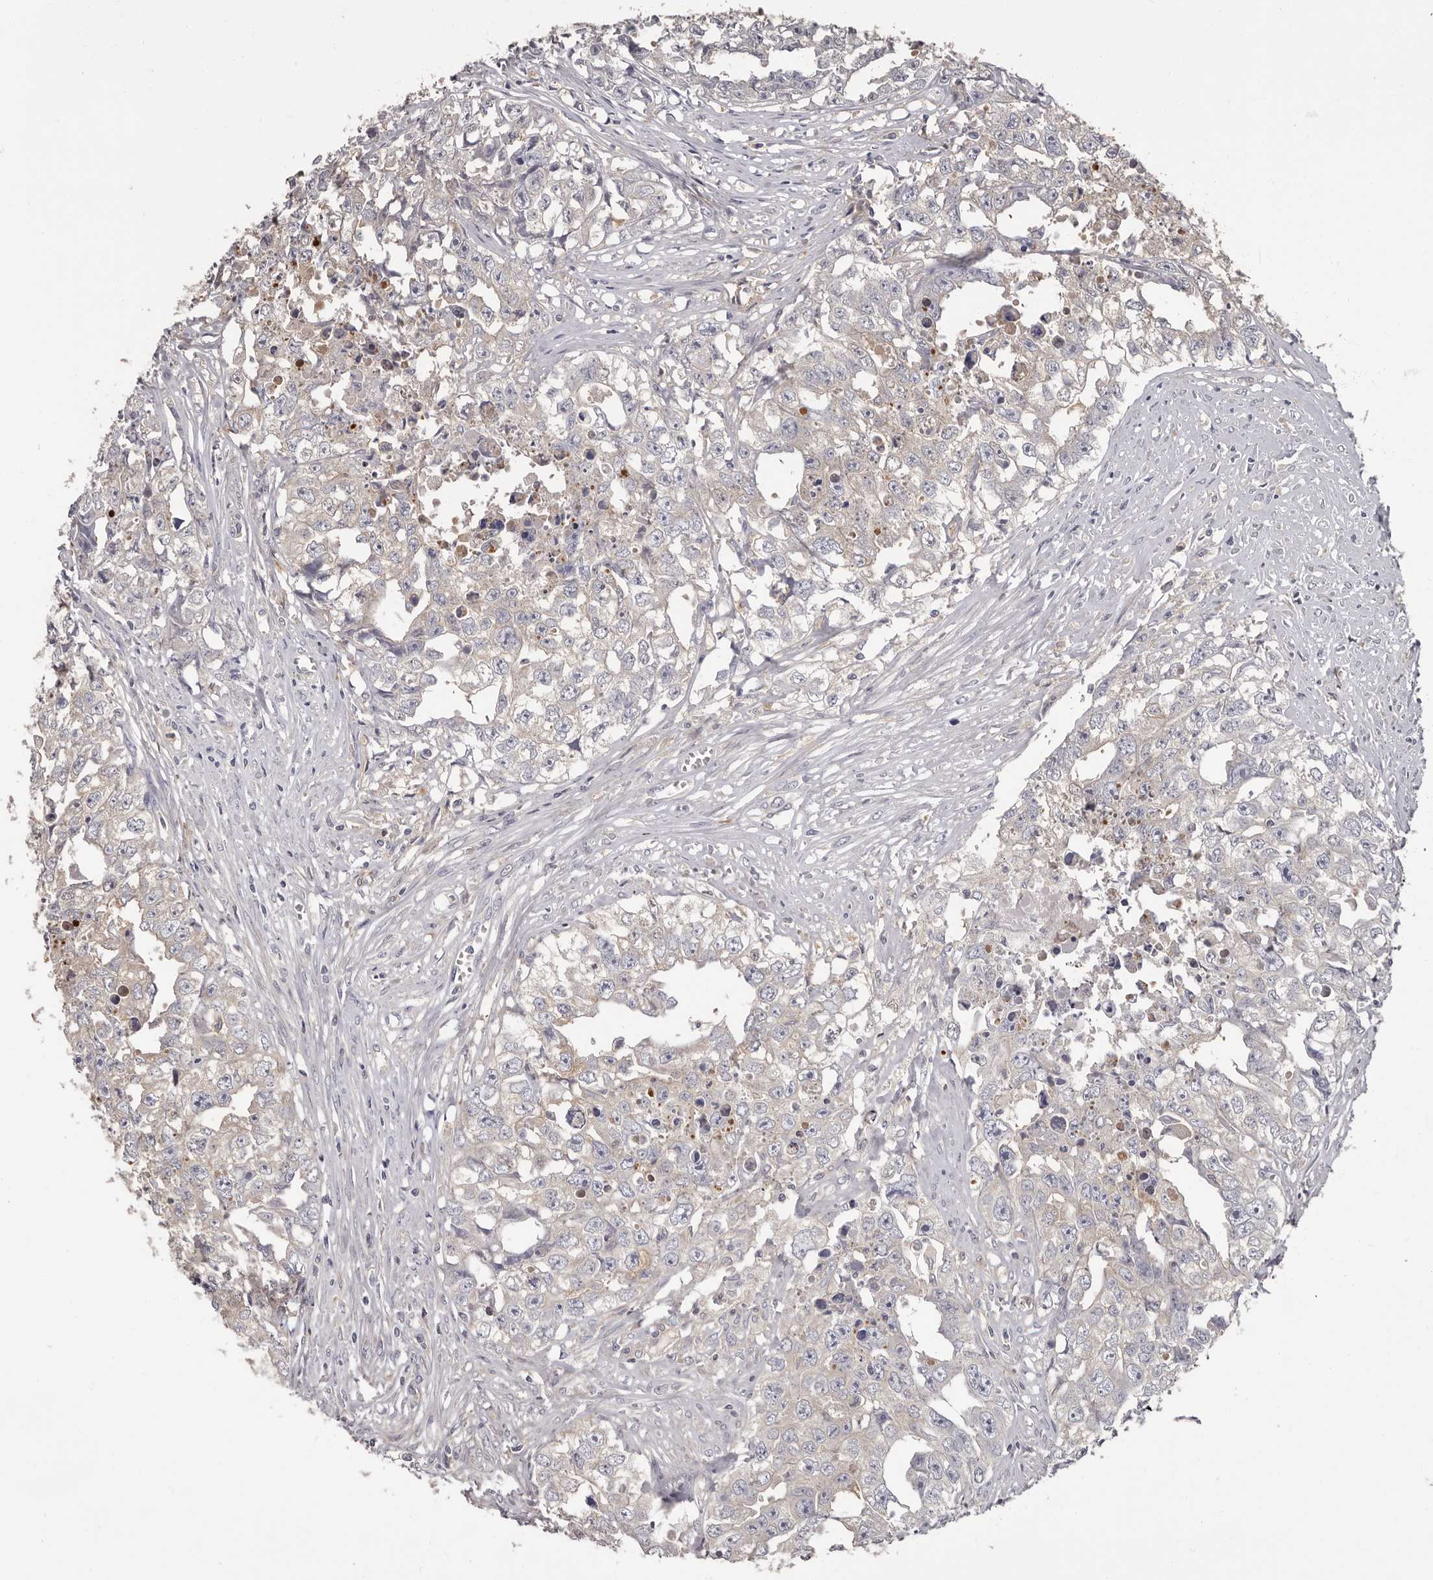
{"staining": {"intensity": "weak", "quantity": "<25%", "location": "cytoplasmic/membranous"}, "tissue": "testis cancer", "cell_type": "Tumor cells", "image_type": "cancer", "snomed": [{"axis": "morphology", "description": "Seminoma, NOS"}, {"axis": "morphology", "description": "Carcinoma, Embryonal, NOS"}, {"axis": "topography", "description": "Testis"}], "caption": "The IHC photomicrograph has no significant staining in tumor cells of testis cancer (seminoma) tissue.", "gene": "APEH", "patient": {"sex": "male", "age": 43}}